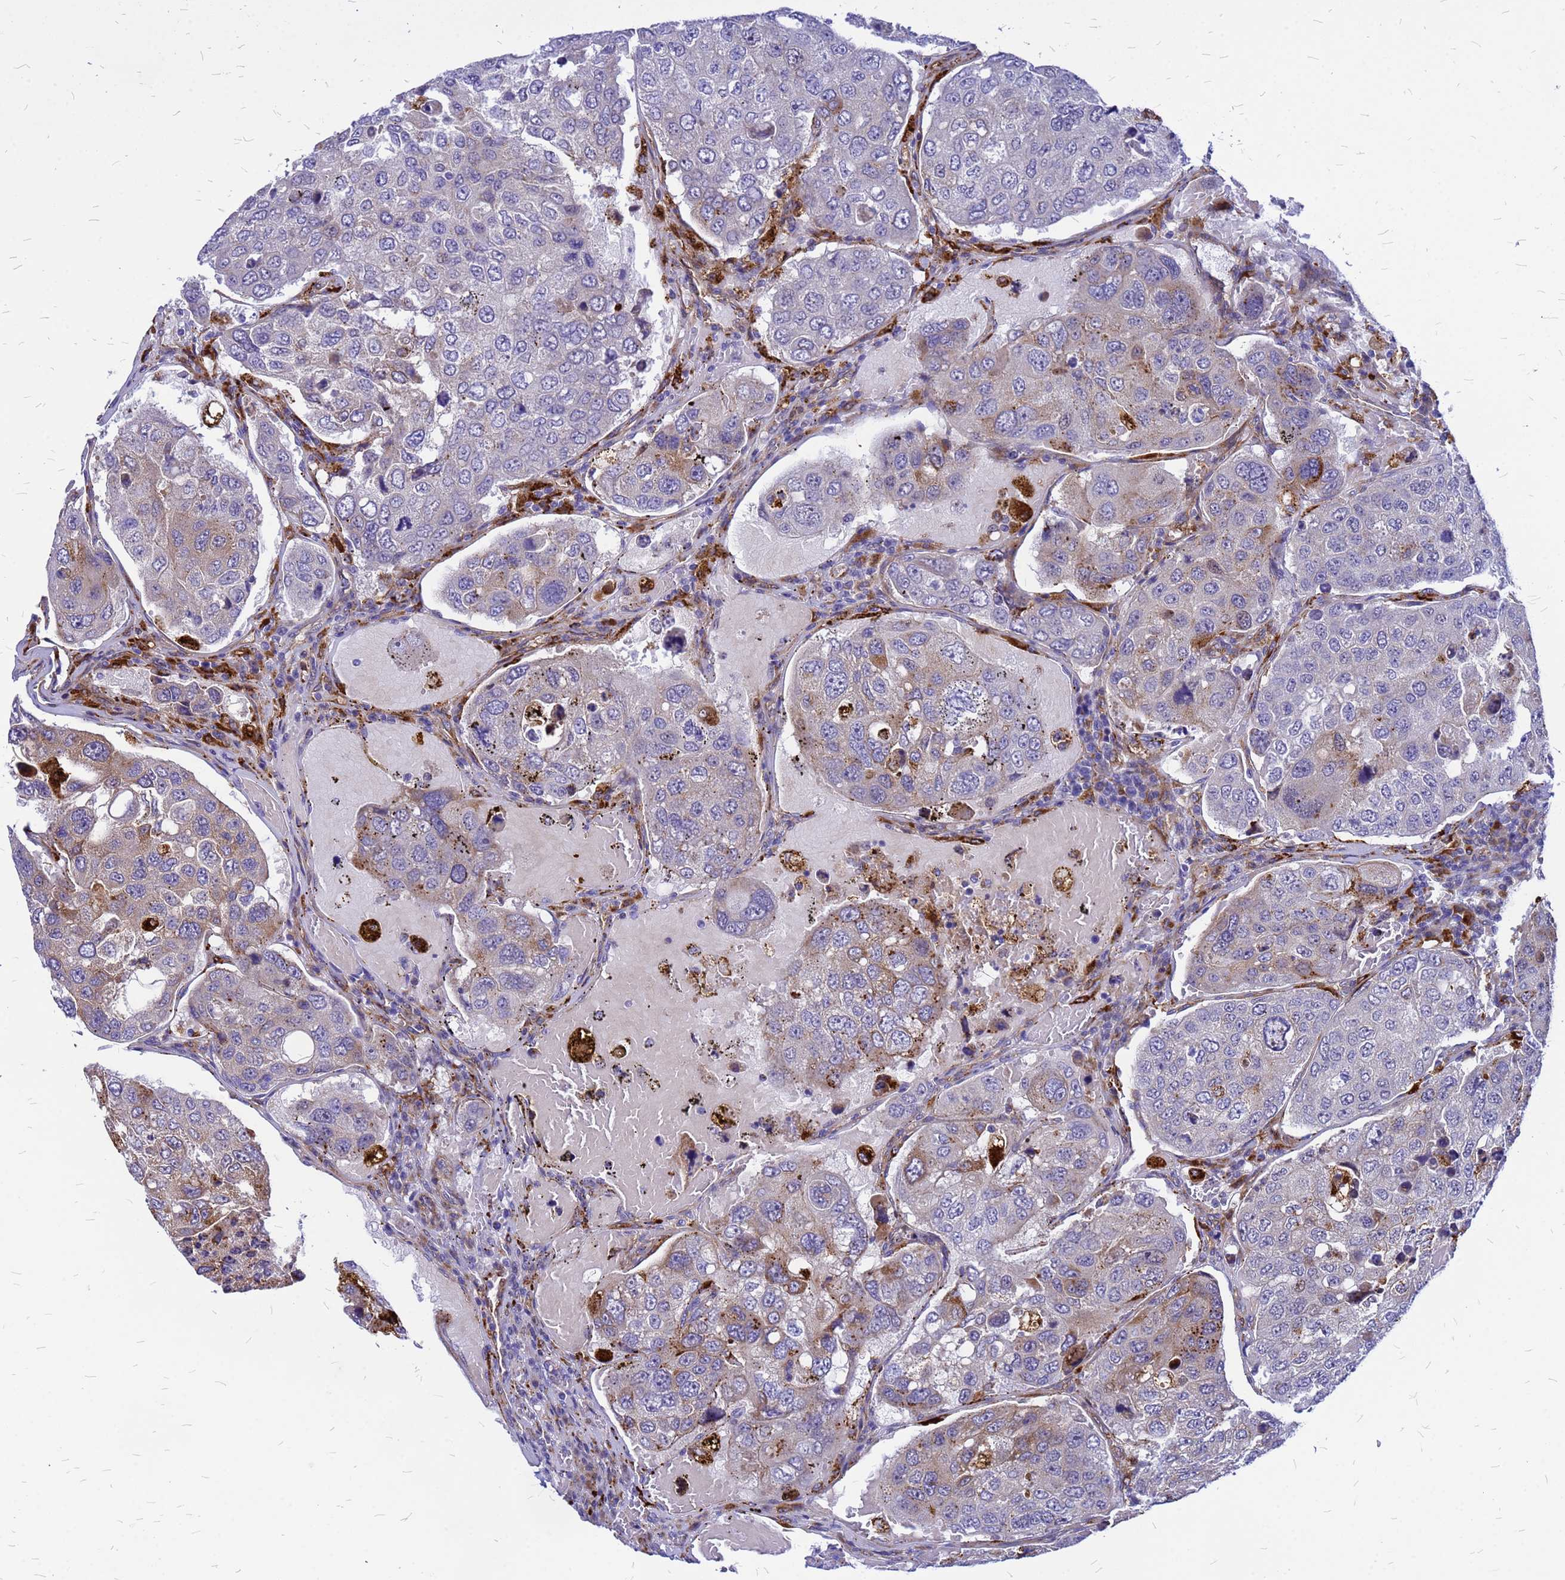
{"staining": {"intensity": "moderate", "quantity": "<25%", "location": "cytoplasmic/membranous"}, "tissue": "urothelial cancer", "cell_type": "Tumor cells", "image_type": "cancer", "snomed": [{"axis": "morphology", "description": "Urothelial carcinoma, High grade"}, {"axis": "topography", "description": "Lymph node"}, {"axis": "topography", "description": "Urinary bladder"}], "caption": "Immunohistochemistry (IHC) of urothelial cancer demonstrates low levels of moderate cytoplasmic/membranous positivity in about <25% of tumor cells.", "gene": "NOSTRIN", "patient": {"sex": "male", "age": 51}}